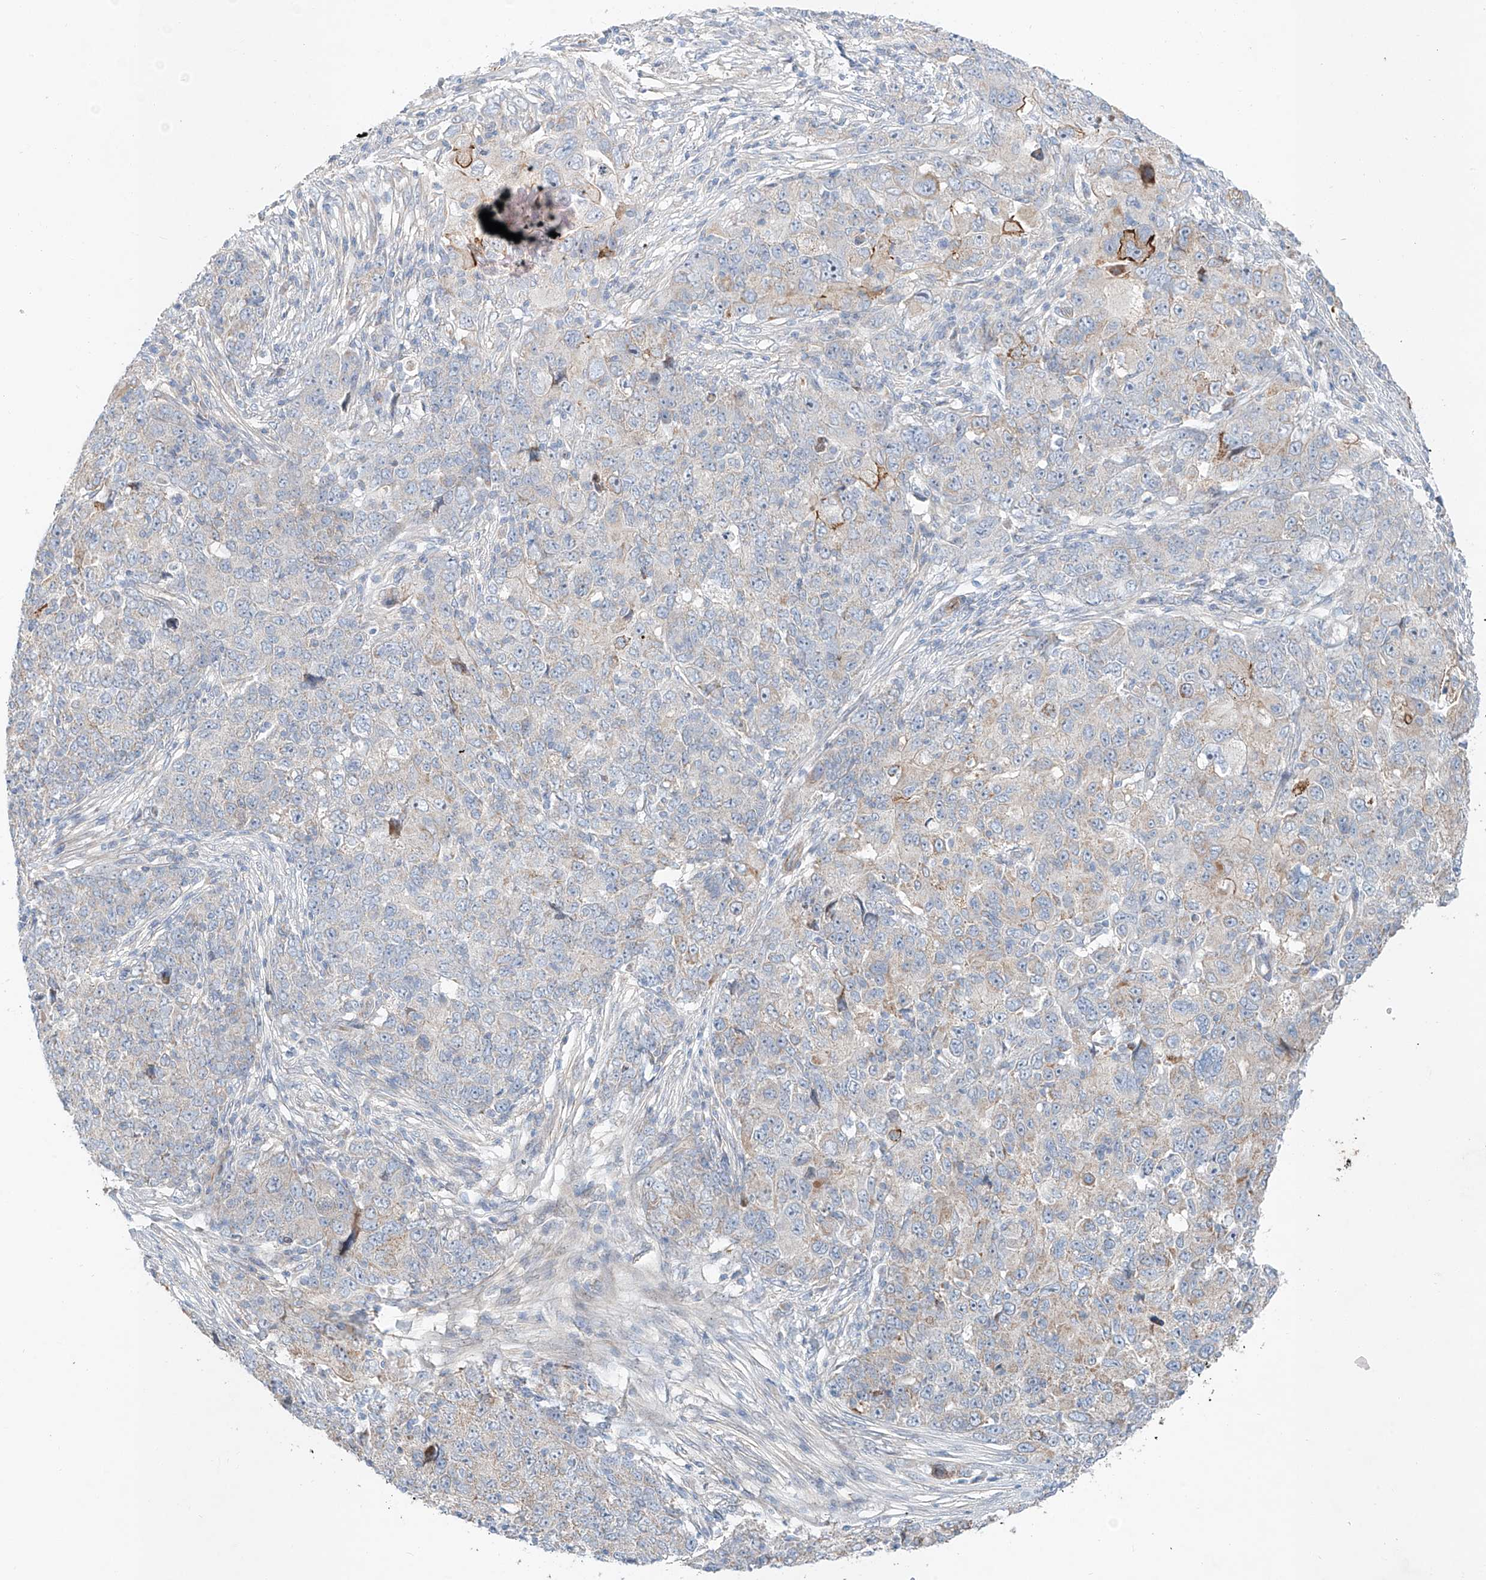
{"staining": {"intensity": "negative", "quantity": "none", "location": "none"}, "tissue": "ovarian cancer", "cell_type": "Tumor cells", "image_type": "cancer", "snomed": [{"axis": "morphology", "description": "Carcinoma, endometroid"}, {"axis": "topography", "description": "Ovary"}], "caption": "Immunohistochemistry of human endometroid carcinoma (ovarian) shows no expression in tumor cells.", "gene": "AJM1", "patient": {"sex": "female", "age": 42}}